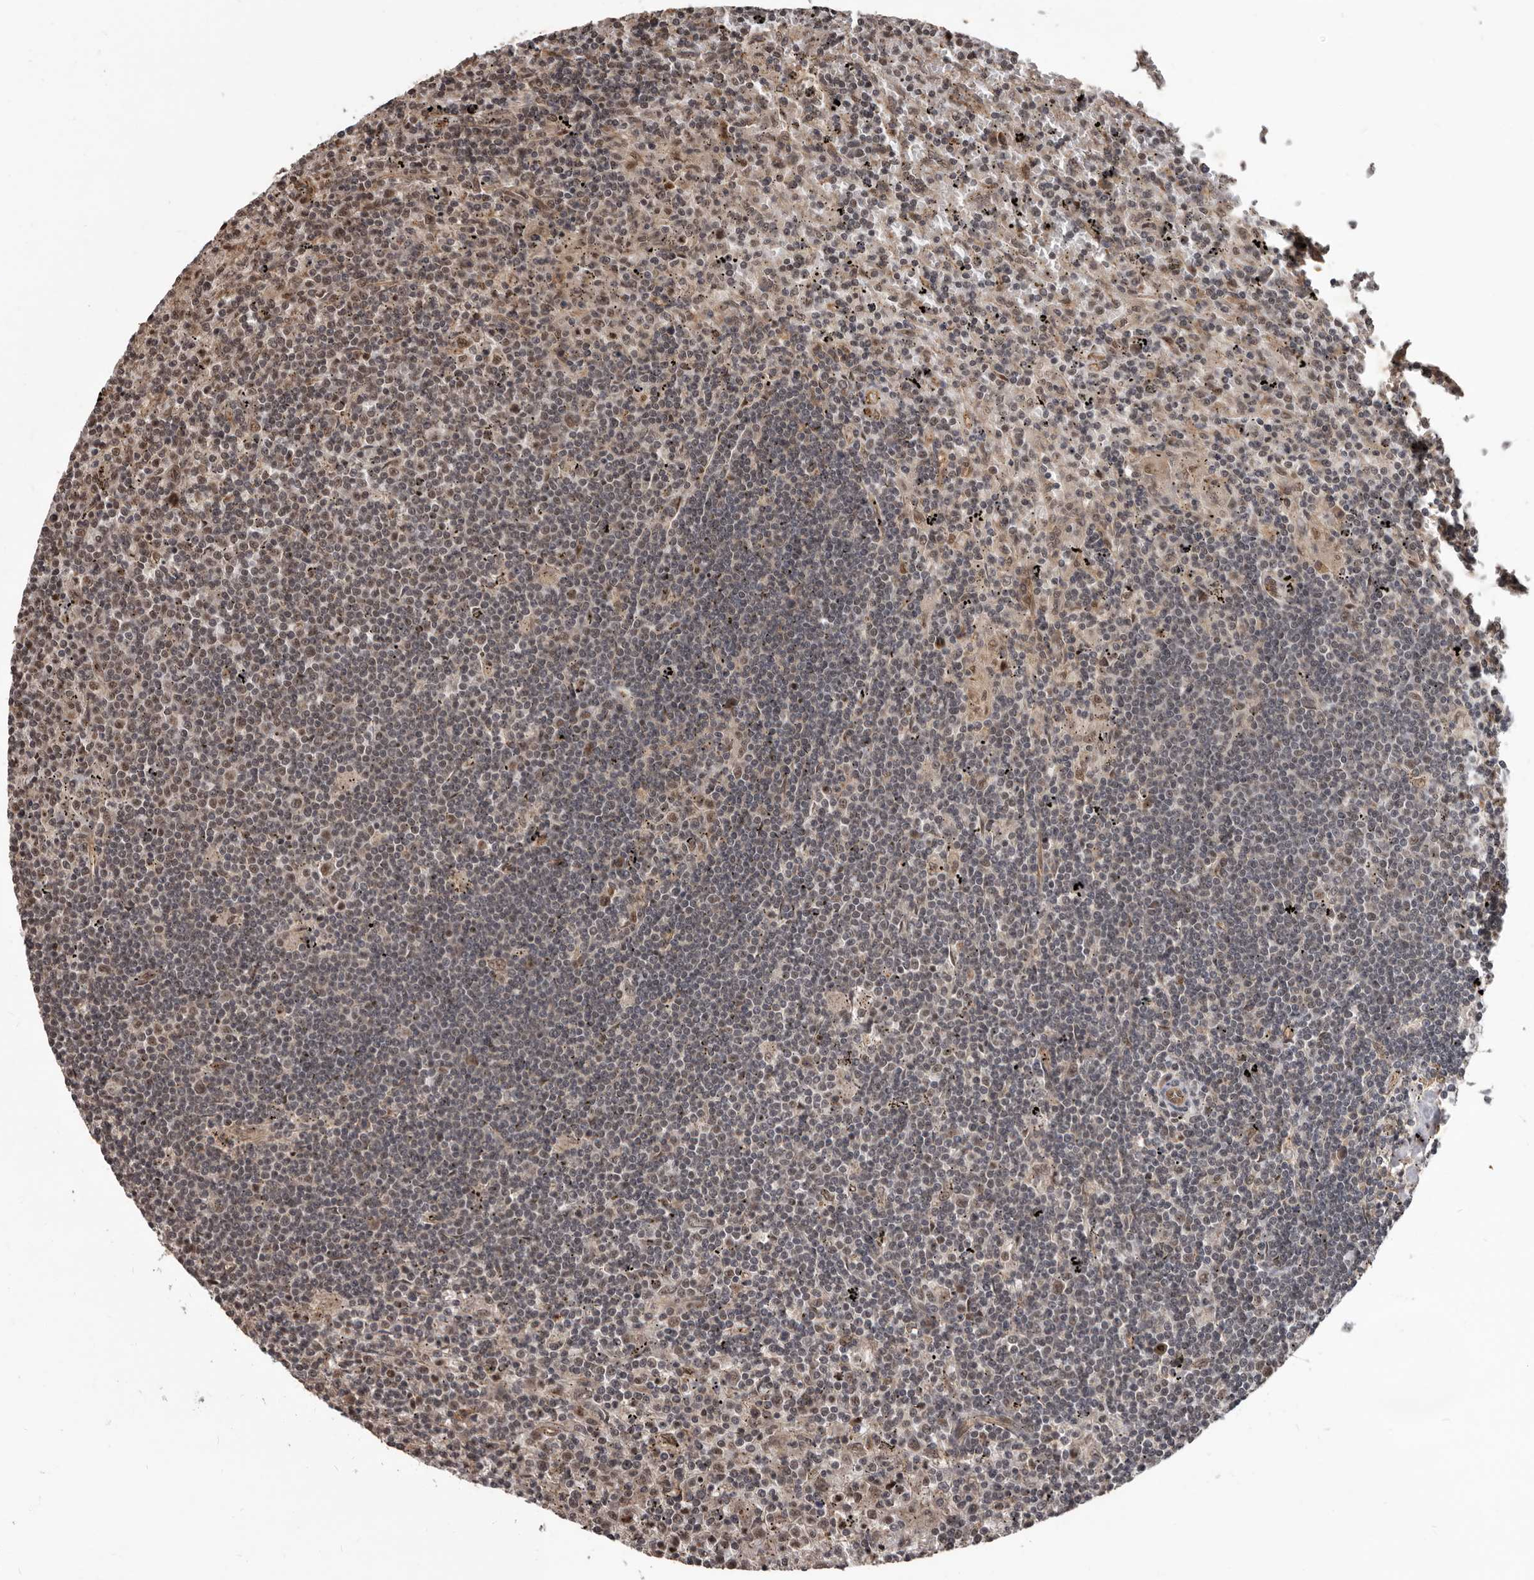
{"staining": {"intensity": "weak", "quantity": "25%-75%", "location": "nuclear"}, "tissue": "lymphoma", "cell_type": "Tumor cells", "image_type": "cancer", "snomed": [{"axis": "morphology", "description": "Malignant lymphoma, non-Hodgkin's type, Low grade"}, {"axis": "topography", "description": "Spleen"}], "caption": "This is an image of immunohistochemistry staining of lymphoma, which shows weak staining in the nuclear of tumor cells.", "gene": "AHR", "patient": {"sex": "male", "age": 76}}